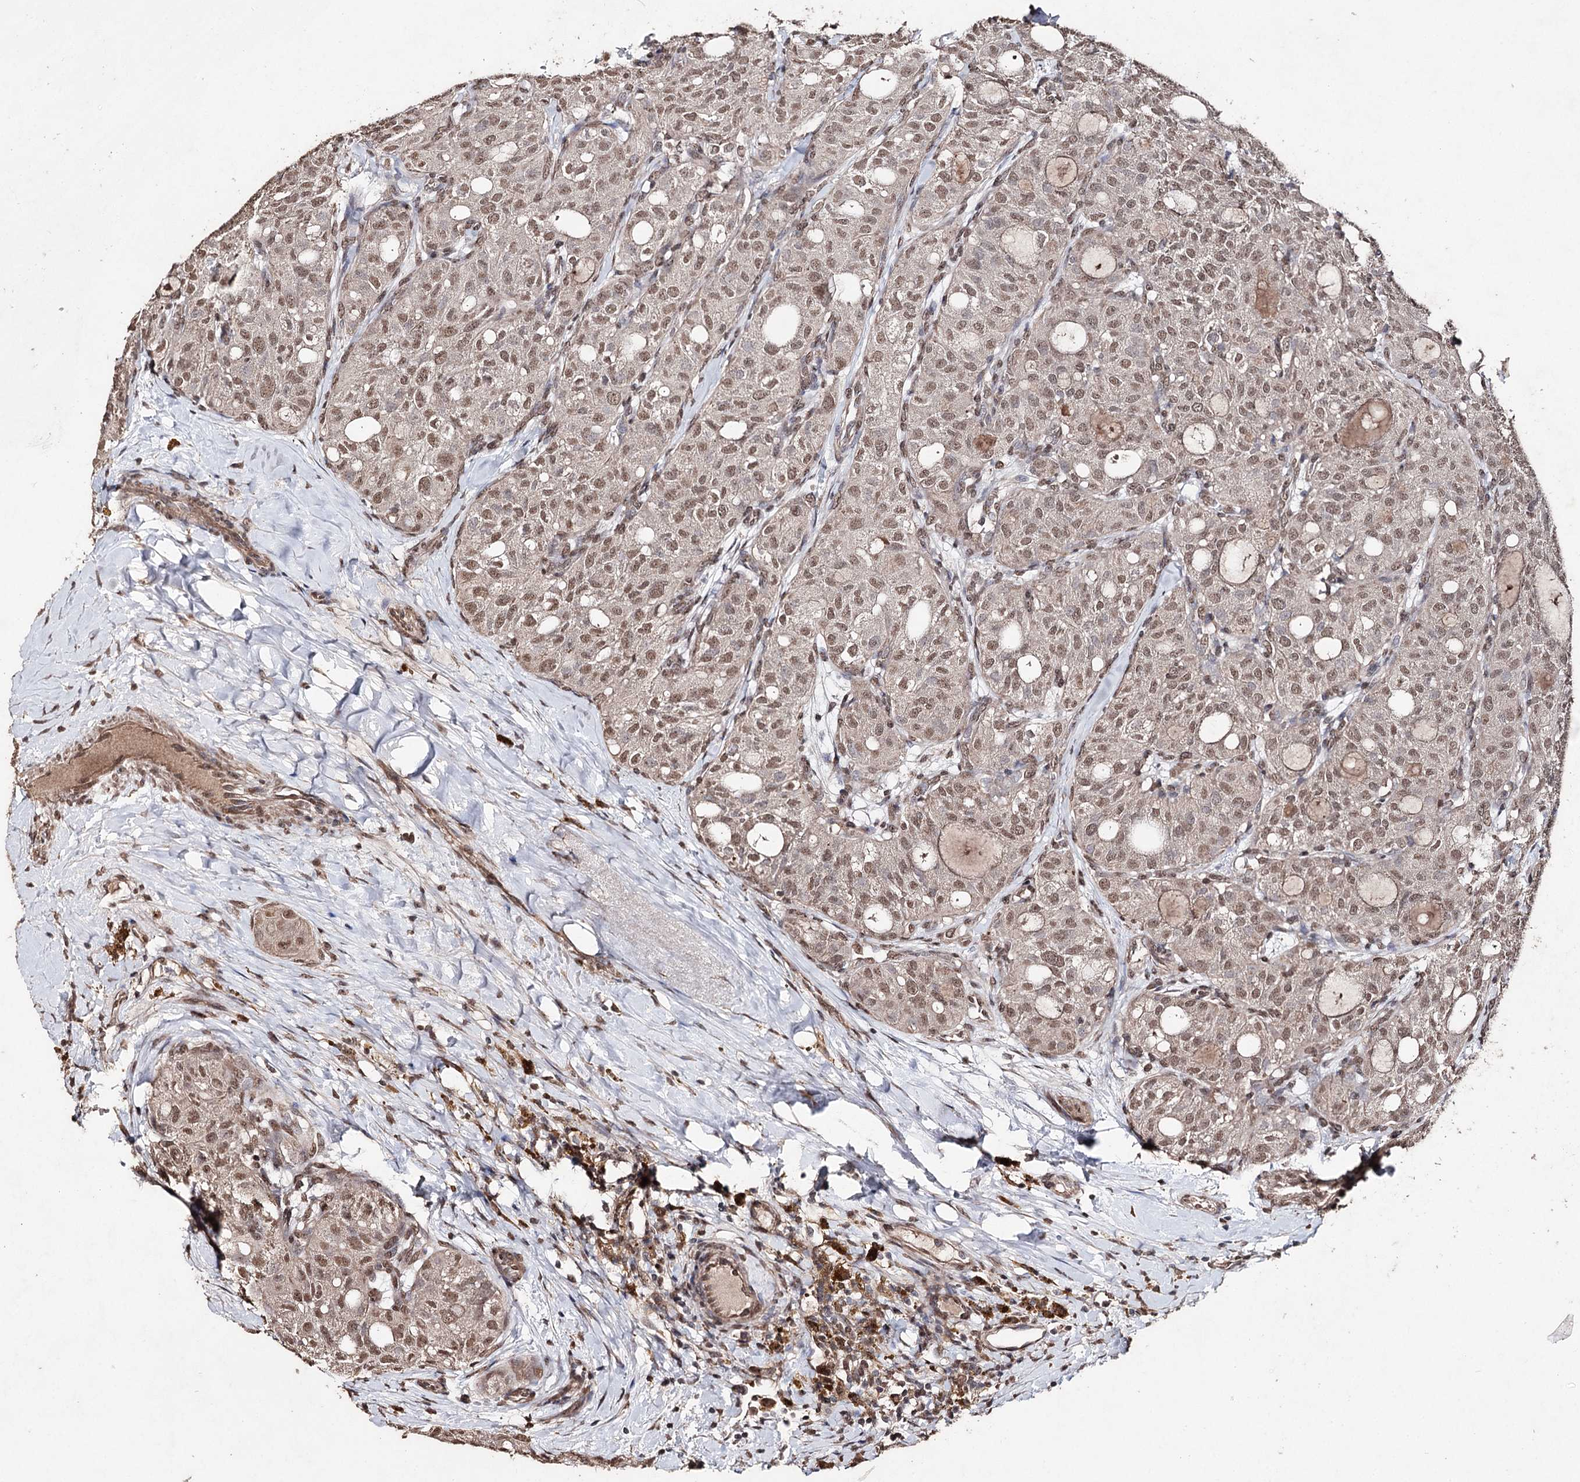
{"staining": {"intensity": "weak", "quantity": ">75%", "location": "nuclear"}, "tissue": "thyroid cancer", "cell_type": "Tumor cells", "image_type": "cancer", "snomed": [{"axis": "morphology", "description": "Follicular adenoma carcinoma, NOS"}, {"axis": "topography", "description": "Thyroid gland"}], "caption": "Immunohistochemical staining of thyroid cancer (follicular adenoma carcinoma) exhibits low levels of weak nuclear positivity in about >75% of tumor cells. (Brightfield microscopy of DAB IHC at high magnification).", "gene": "ATG14", "patient": {"sex": "male", "age": 75}}